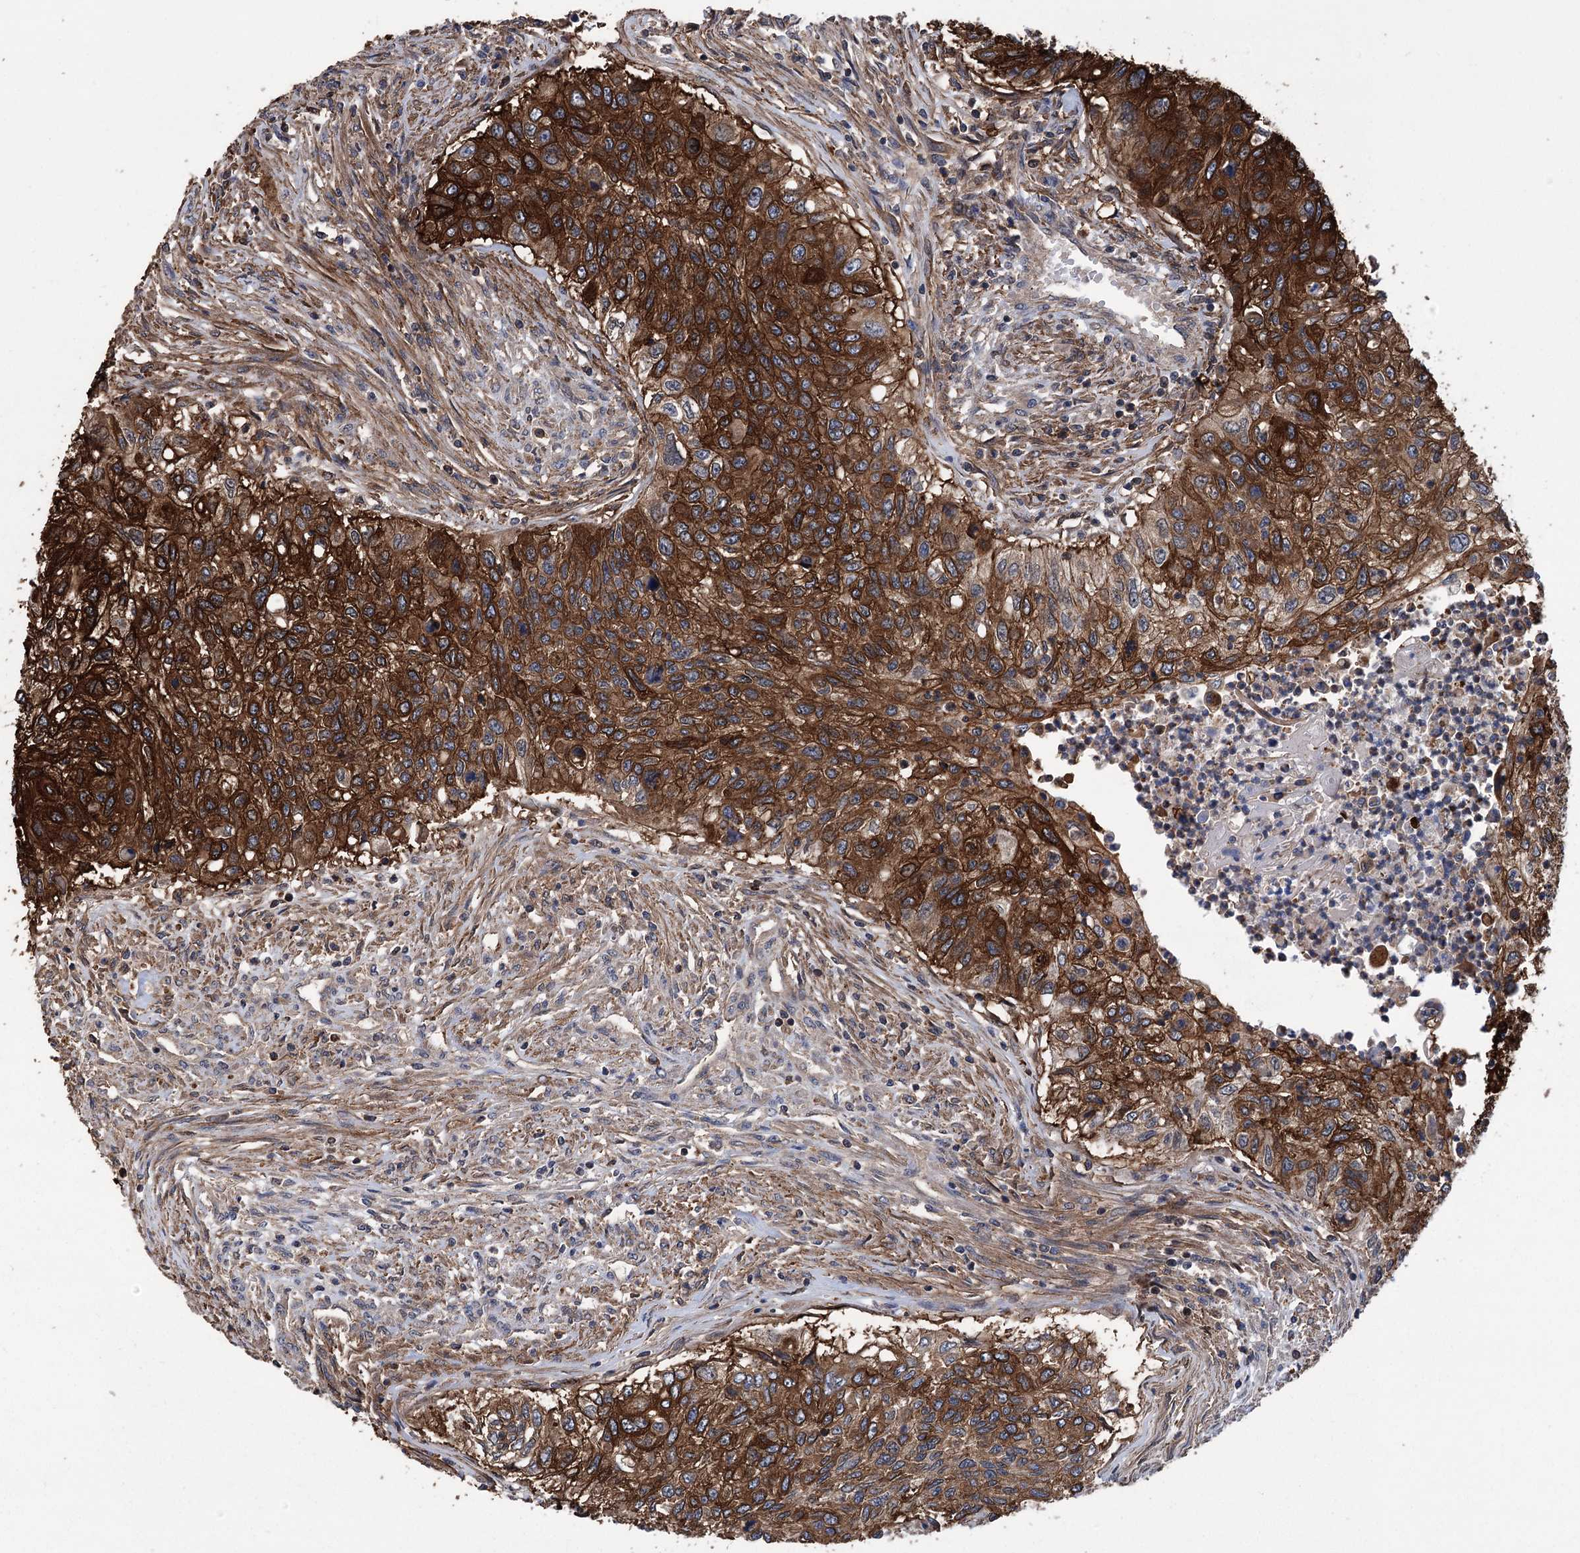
{"staining": {"intensity": "strong", "quantity": ">75%", "location": "cytoplasmic/membranous"}, "tissue": "urothelial cancer", "cell_type": "Tumor cells", "image_type": "cancer", "snomed": [{"axis": "morphology", "description": "Urothelial carcinoma, High grade"}, {"axis": "topography", "description": "Urinary bladder"}], "caption": "Urothelial cancer stained with DAB (3,3'-diaminobenzidine) immunohistochemistry reveals high levels of strong cytoplasmic/membranous positivity in approximately >75% of tumor cells. (DAB IHC with brightfield microscopy, high magnification).", "gene": "DPP3", "patient": {"sex": "female", "age": 60}}